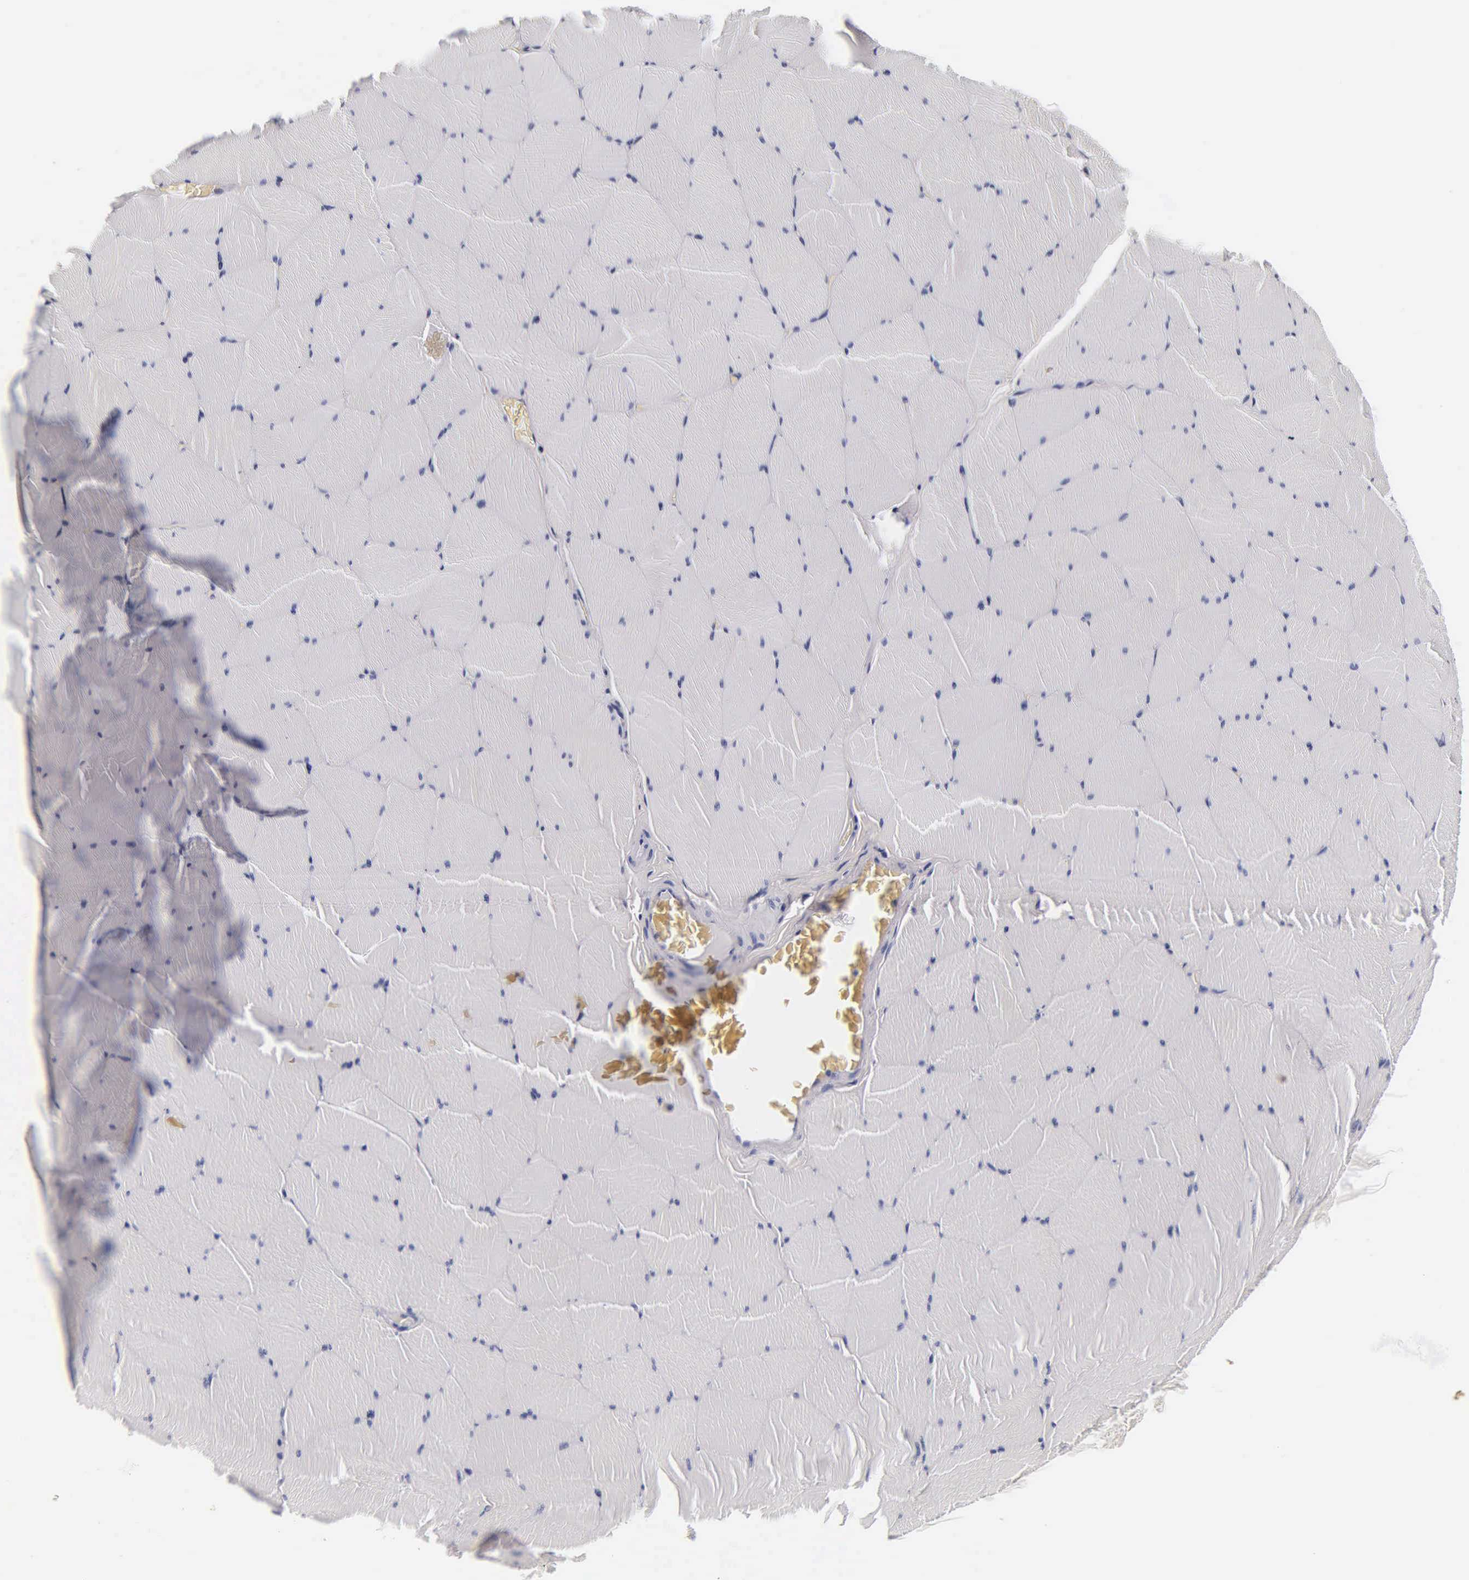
{"staining": {"intensity": "negative", "quantity": "none", "location": "none"}, "tissue": "skeletal muscle", "cell_type": "Myocytes", "image_type": "normal", "snomed": [{"axis": "morphology", "description": "Normal tissue, NOS"}, {"axis": "topography", "description": "Skeletal muscle"}, {"axis": "topography", "description": "Salivary gland"}], "caption": "Immunohistochemistry (IHC) of benign human skeletal muscle reveals no staining in myocytes.", "gene": "INS", "patient": {"sex": "male", "age": 62}}